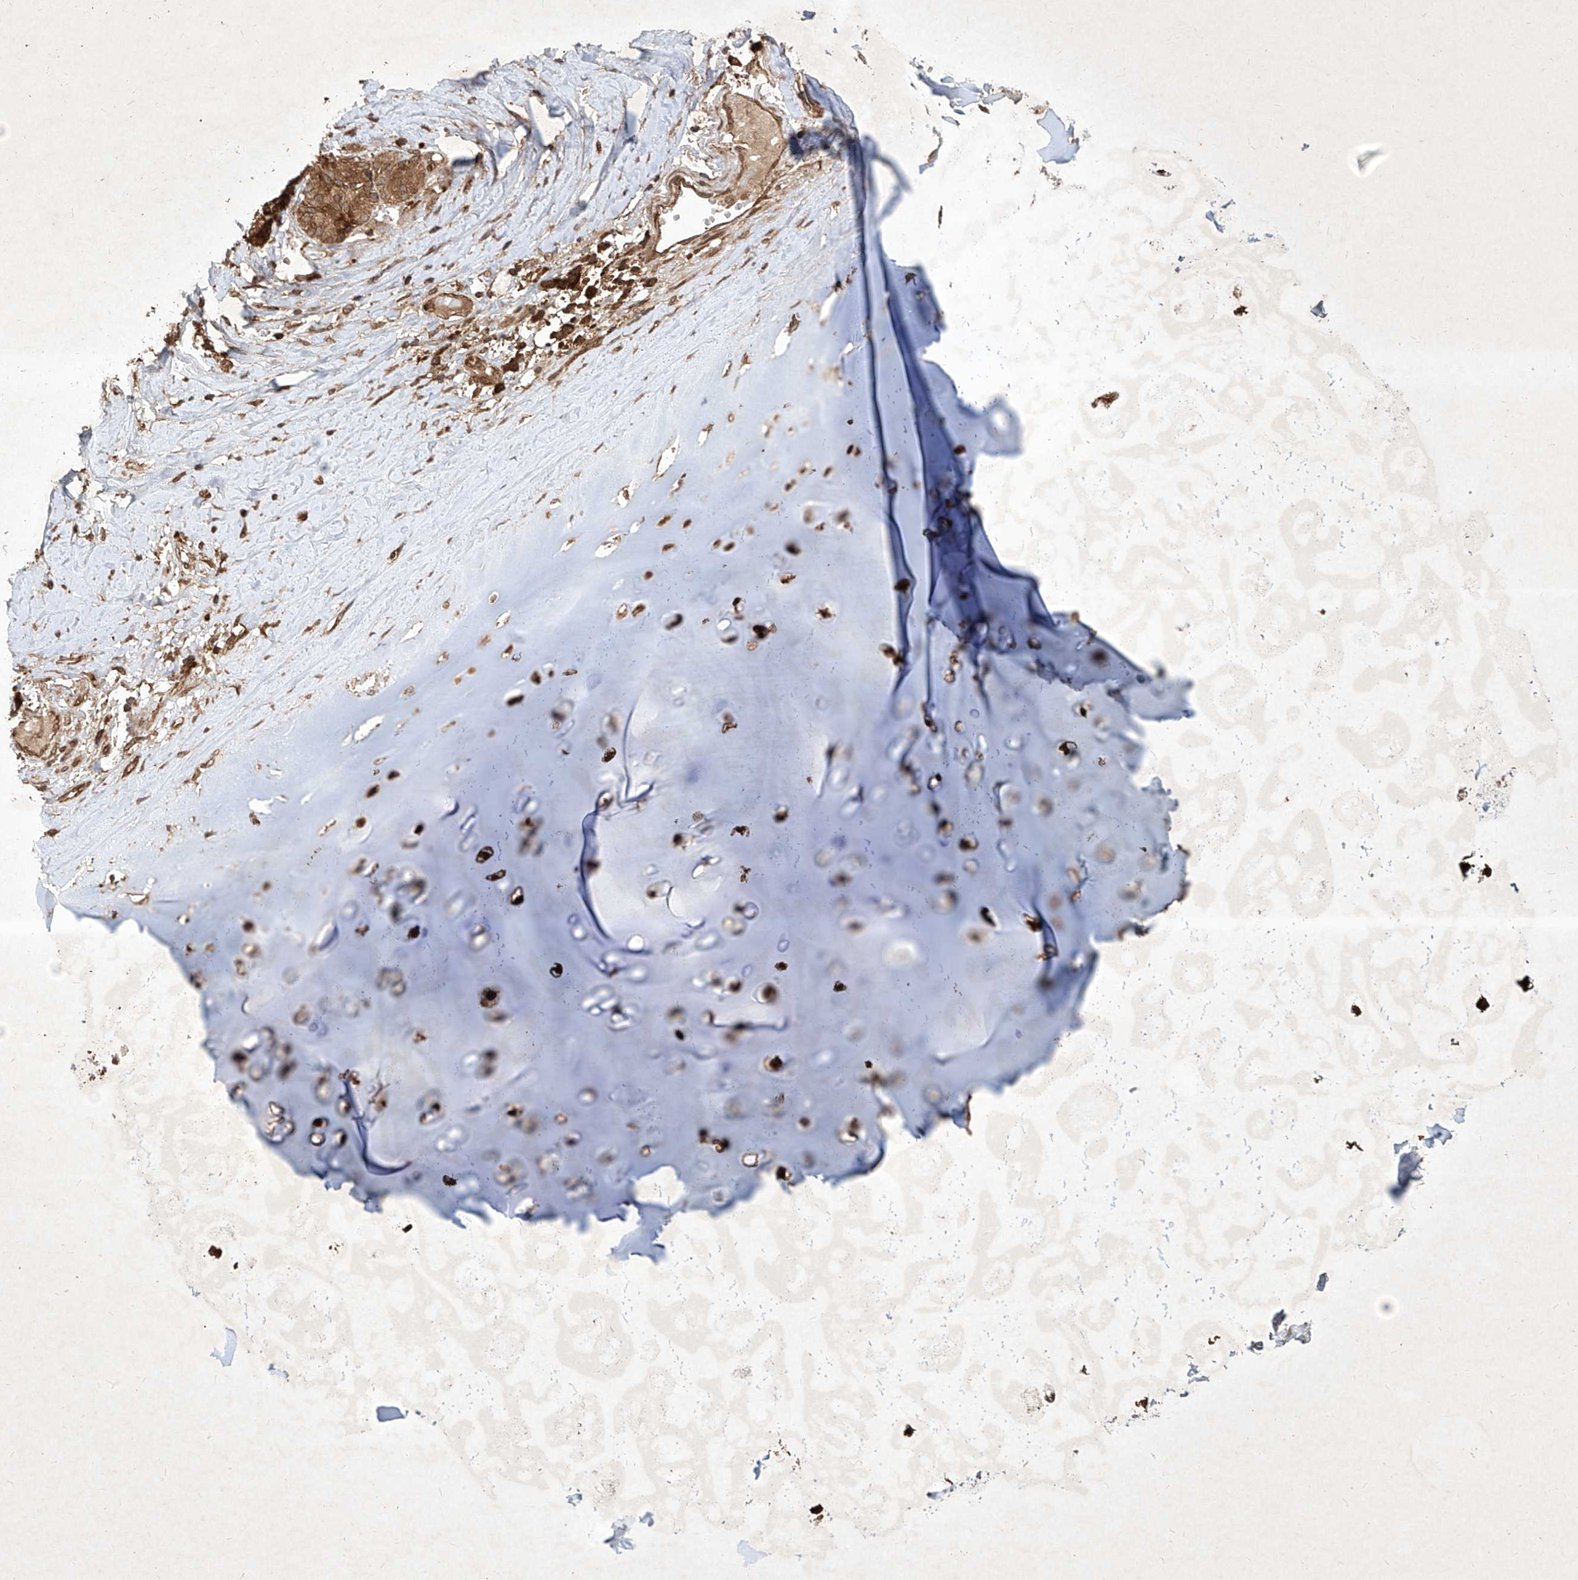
{"staining": {"intensity": "moderate", "quantity": ">75%", "location": "cytoplasmic/membranous,nuclear"}, "tissue": "adipose tissue", "cell_type": "Adipocytes", "image_type": "normal", "snomed": [{"axis": "morphology", "description": "Normal tissue, NOS"}, {"axis": "morphology", "description": "Basal cell carcinoma"}, {"axis": "topography", "description": "Cartilage tissue"}, {"axis": "topography", "description": "Nasopharynx"}, {"axis": "topography", "description": "Oral tissue"}], "caption": "Immunohistochemical staining of benign adipose tissue shows medium levels of moderate cytoplasmic/membranous,nuclear expression in about >75% of adipocytes.", "gene": "MAGED2", "patient": {"sex": "female", "age": 77}}